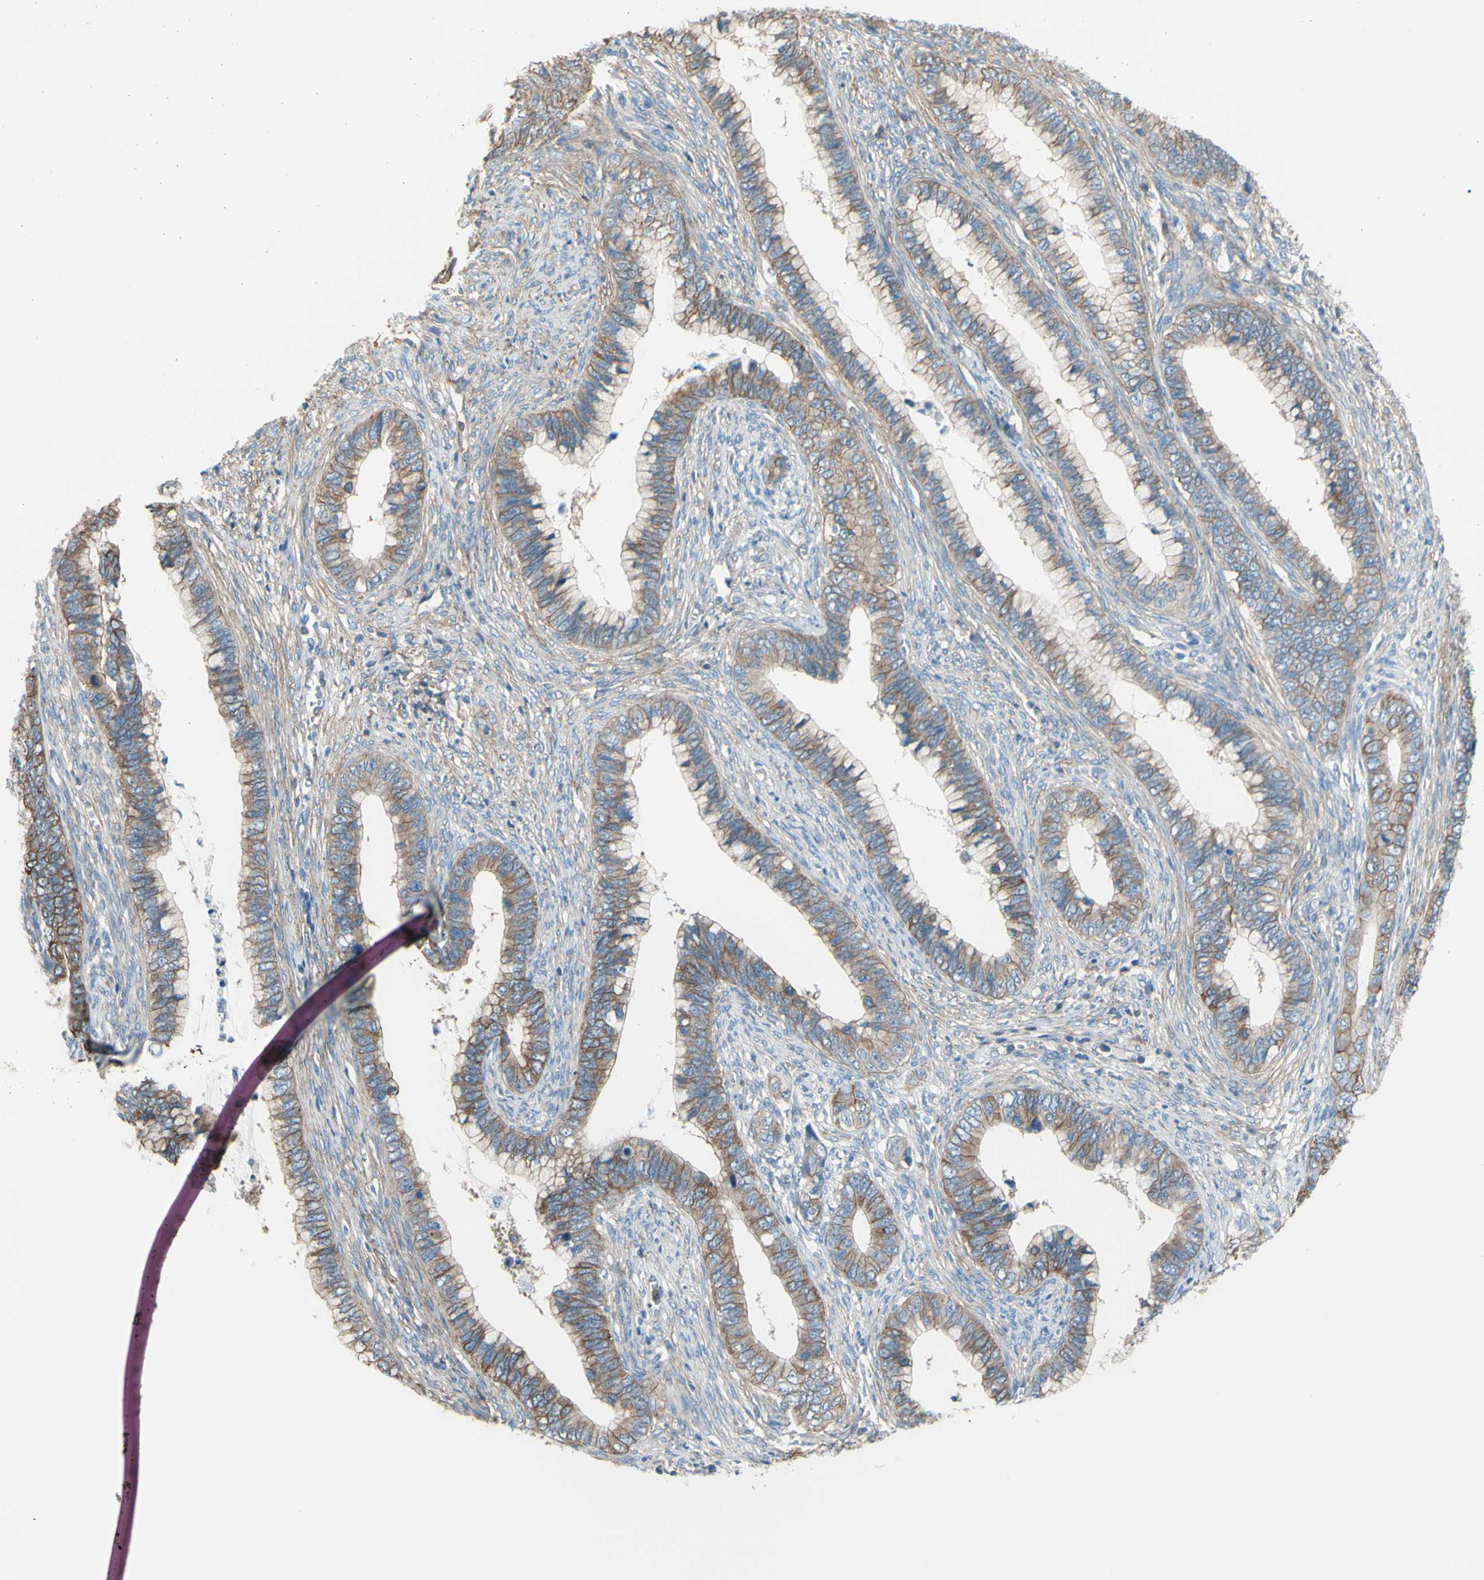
{"staining": {"intensity": "moderate", "quantity": "25%-75%", "location": "cytoplasmic/membranous"}, "tissue": "cervical cancer", "cell_type": "Tumor cells", "image_type": "cancer", "snomed": [{"axis": "morphology", "description": "Adenocarcinoma, NOS"}, {"axis": "topography", "description": "Cervix"}], "caption": "IHC micrograph of human cervical cancer stained for a protein (brown), which reveals medium levels of moderate cytoplasmic/membranous staining in approximately 25%-75% of tumor cells.", "gene": "ADD1", "patient": {"sex": "female", "age": 44}}